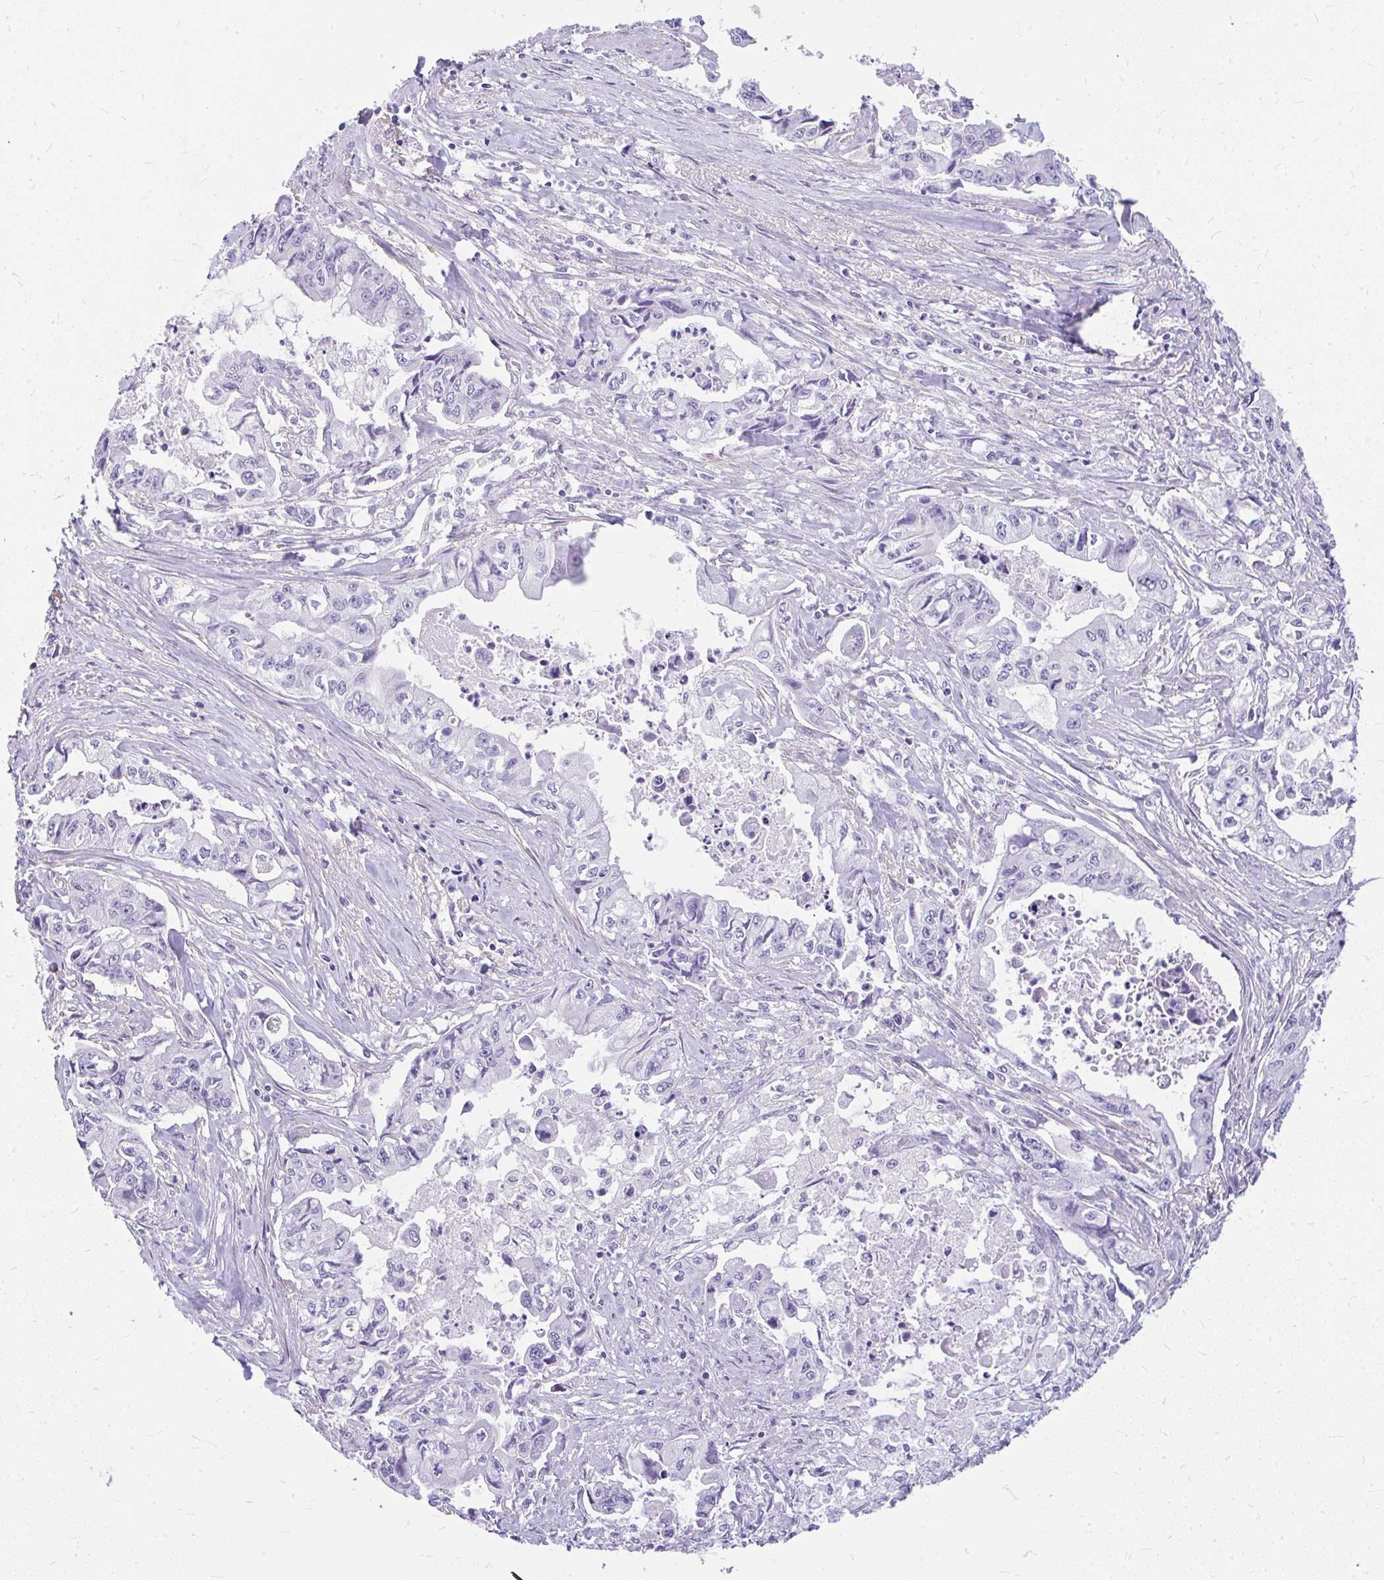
{"staining": {"intensity": "negative", "quantity": "none", "location": "none"}, "tissue": "pancreatic cancer", "cell_type": "Tumor cells", "image_type": "cancer", "snomed": [{"axis": "morphology", "description": "Adenocarcinoma, NOS"}, {"axis": "topography", "description": "Pancreas"}], "caption": "Histopathology image shows no significant protein staining in tumor cells of pancreatic cancer.", "gene": "FAM83C", "patient": {"sex": "male", "age": 66}}